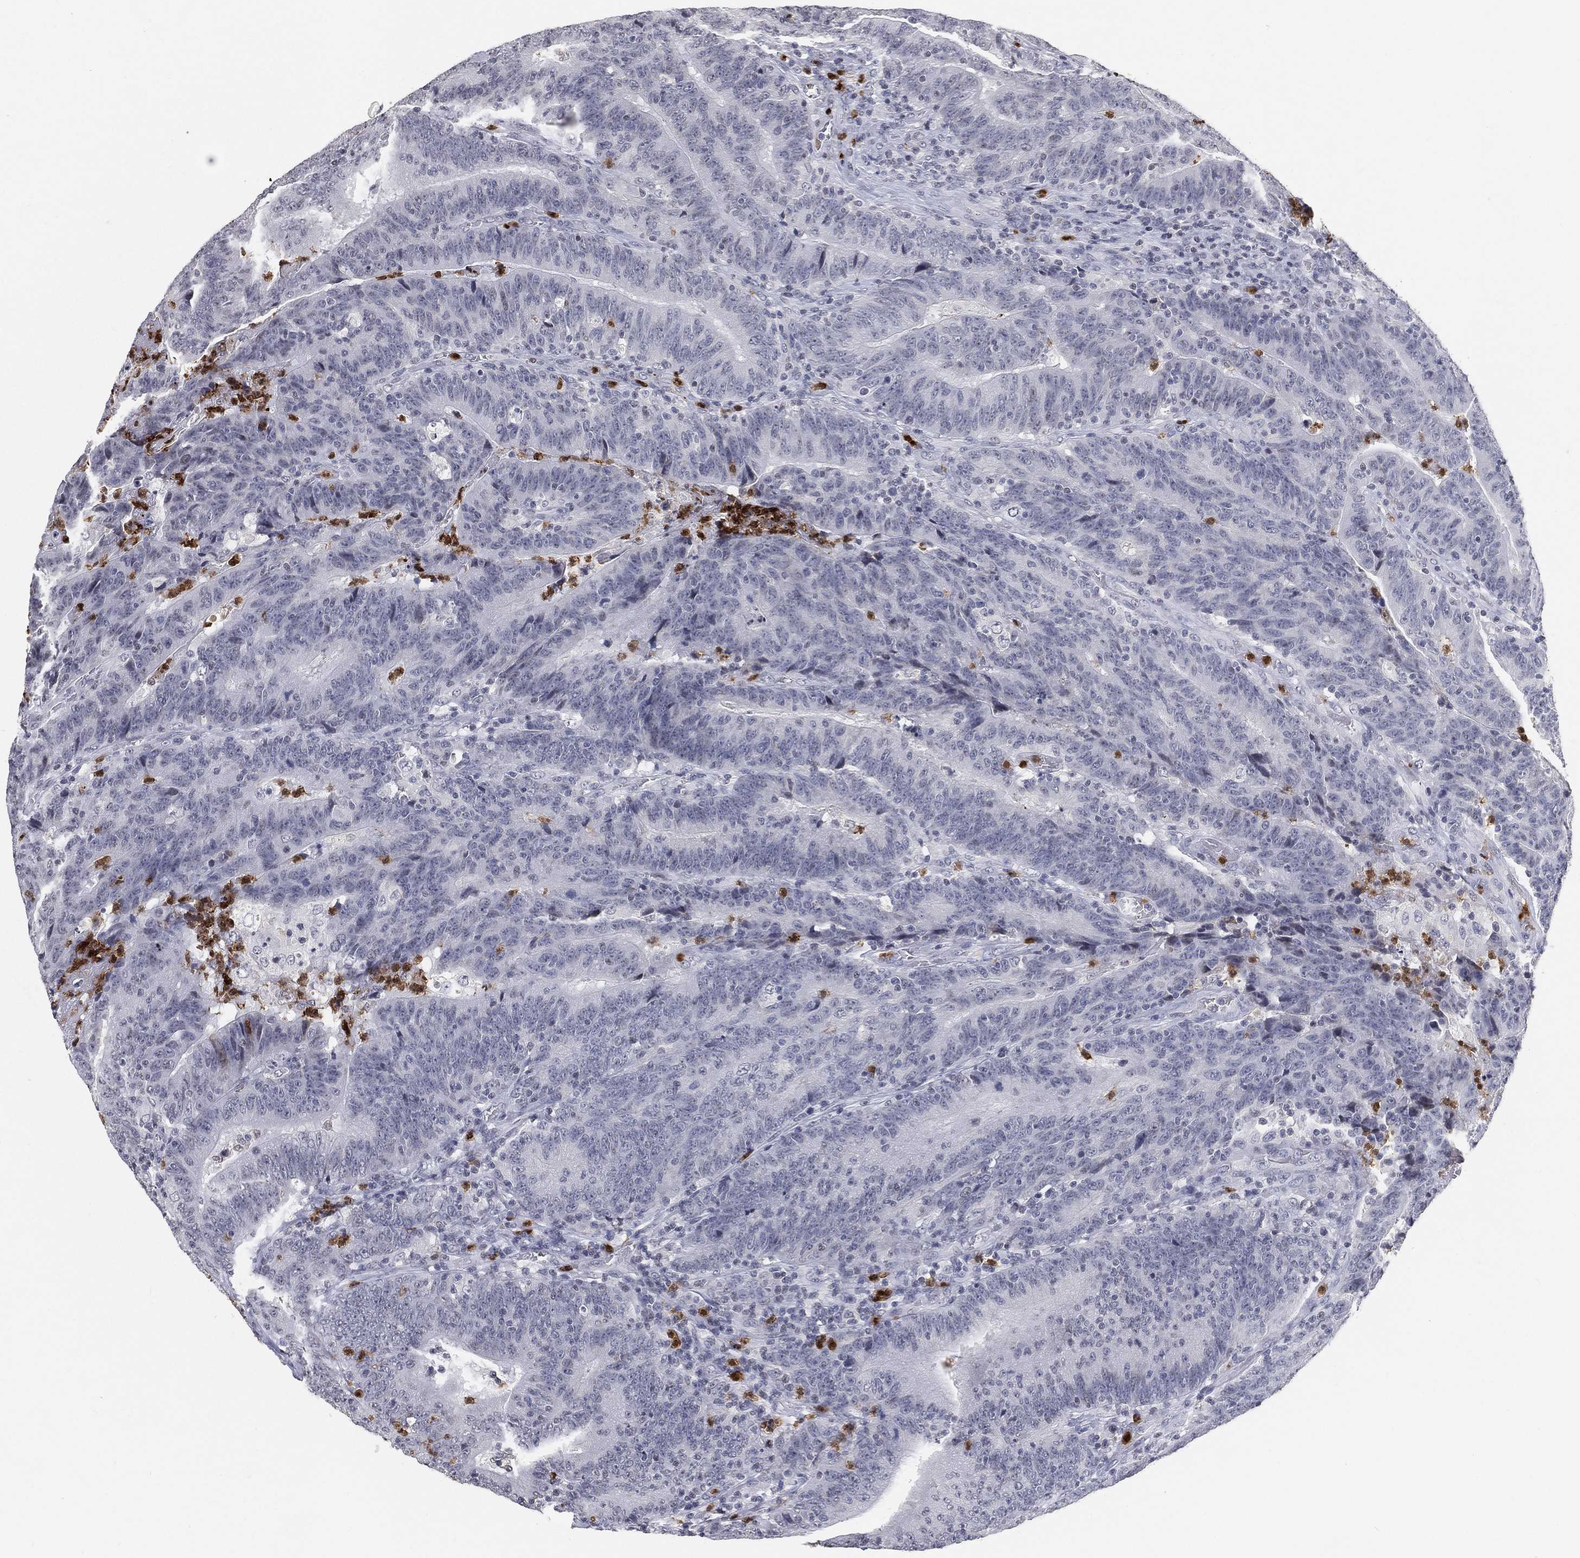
{"staining": {"intensity": "negative", "quantity": "none", "location": "none"}, "tissue": "colorectal cancer", "cell_type": "Tumor cells", "image_type": "cancer", "snomed": [{"axis": "morphology", "description": "Adenocarcinoma, NOS"}, {"axis": "topography", "description": "Colon"}], "caption": "A micrograph of colorectal cancer (adenocarcinoma) stained for a protein shows no brown staining in tumor cells.", "gene": "ARG1", "patient": {"sex": "female", "age": 75}}